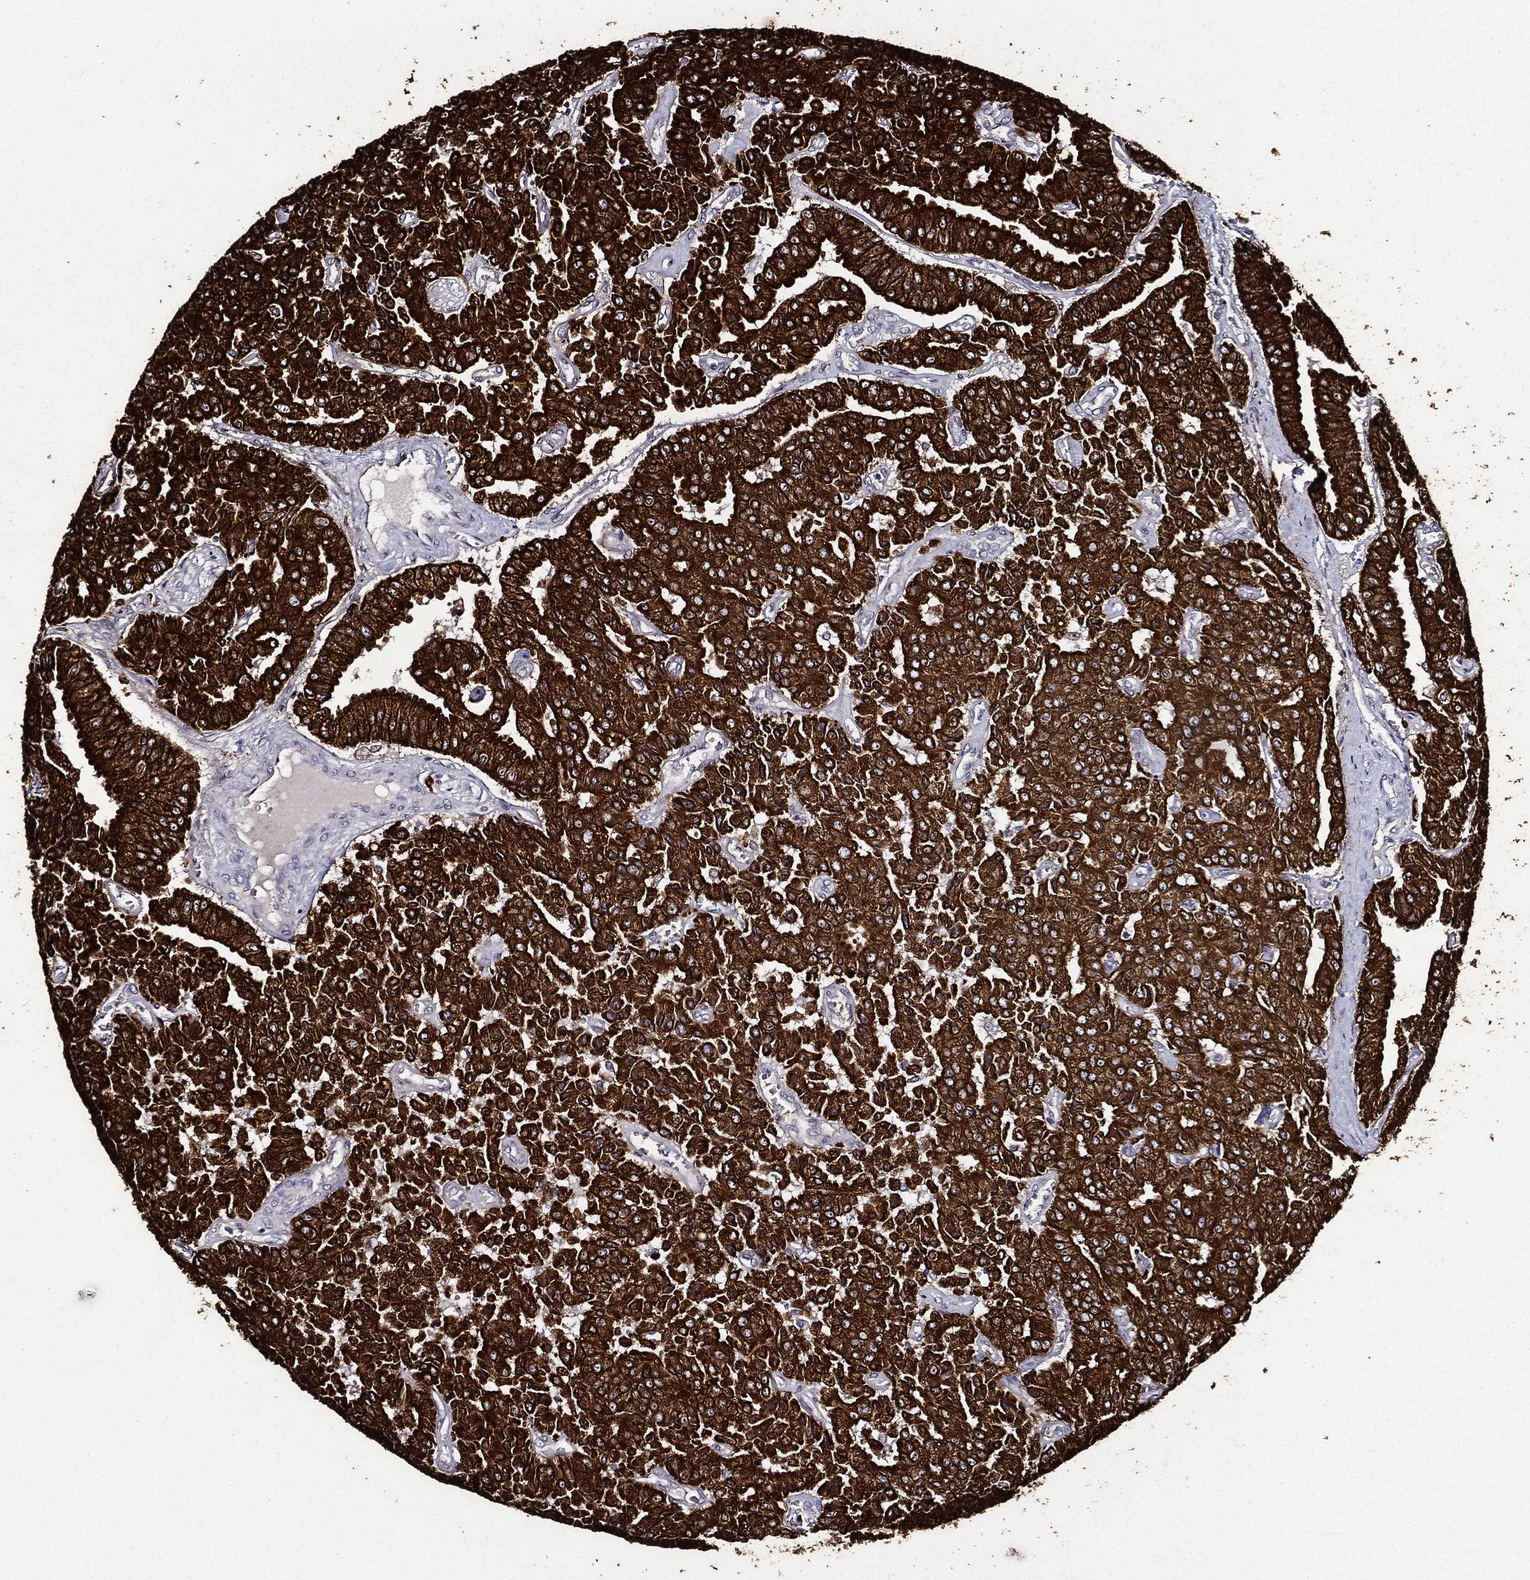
{"staining": {"intensity": "strong", "quantity": ">75%", "location": "cytoplasmic/membranous"}, "tissue": "prostate cancer", "cell_type": "Tumor cells", "image_type": "cancer", "snomed": [{"axis": "morphology", "description": "Adenocarcinoma, NOS"}, {"axis": "topography", "description": "Prostate and seminal vesicle, NOS"}, {"axis": "topography", "description": "Prostate"}], "caption": "Immunohistochemistry image of human adenocarcinoma (prostate) stained for a protein (brown), which exhibits high levels of strong cytoplasmic/membranous positivity in about >75% of tumor cells.", "gene": "KRT7", "patient": {"sex": "male", "age": 67}}